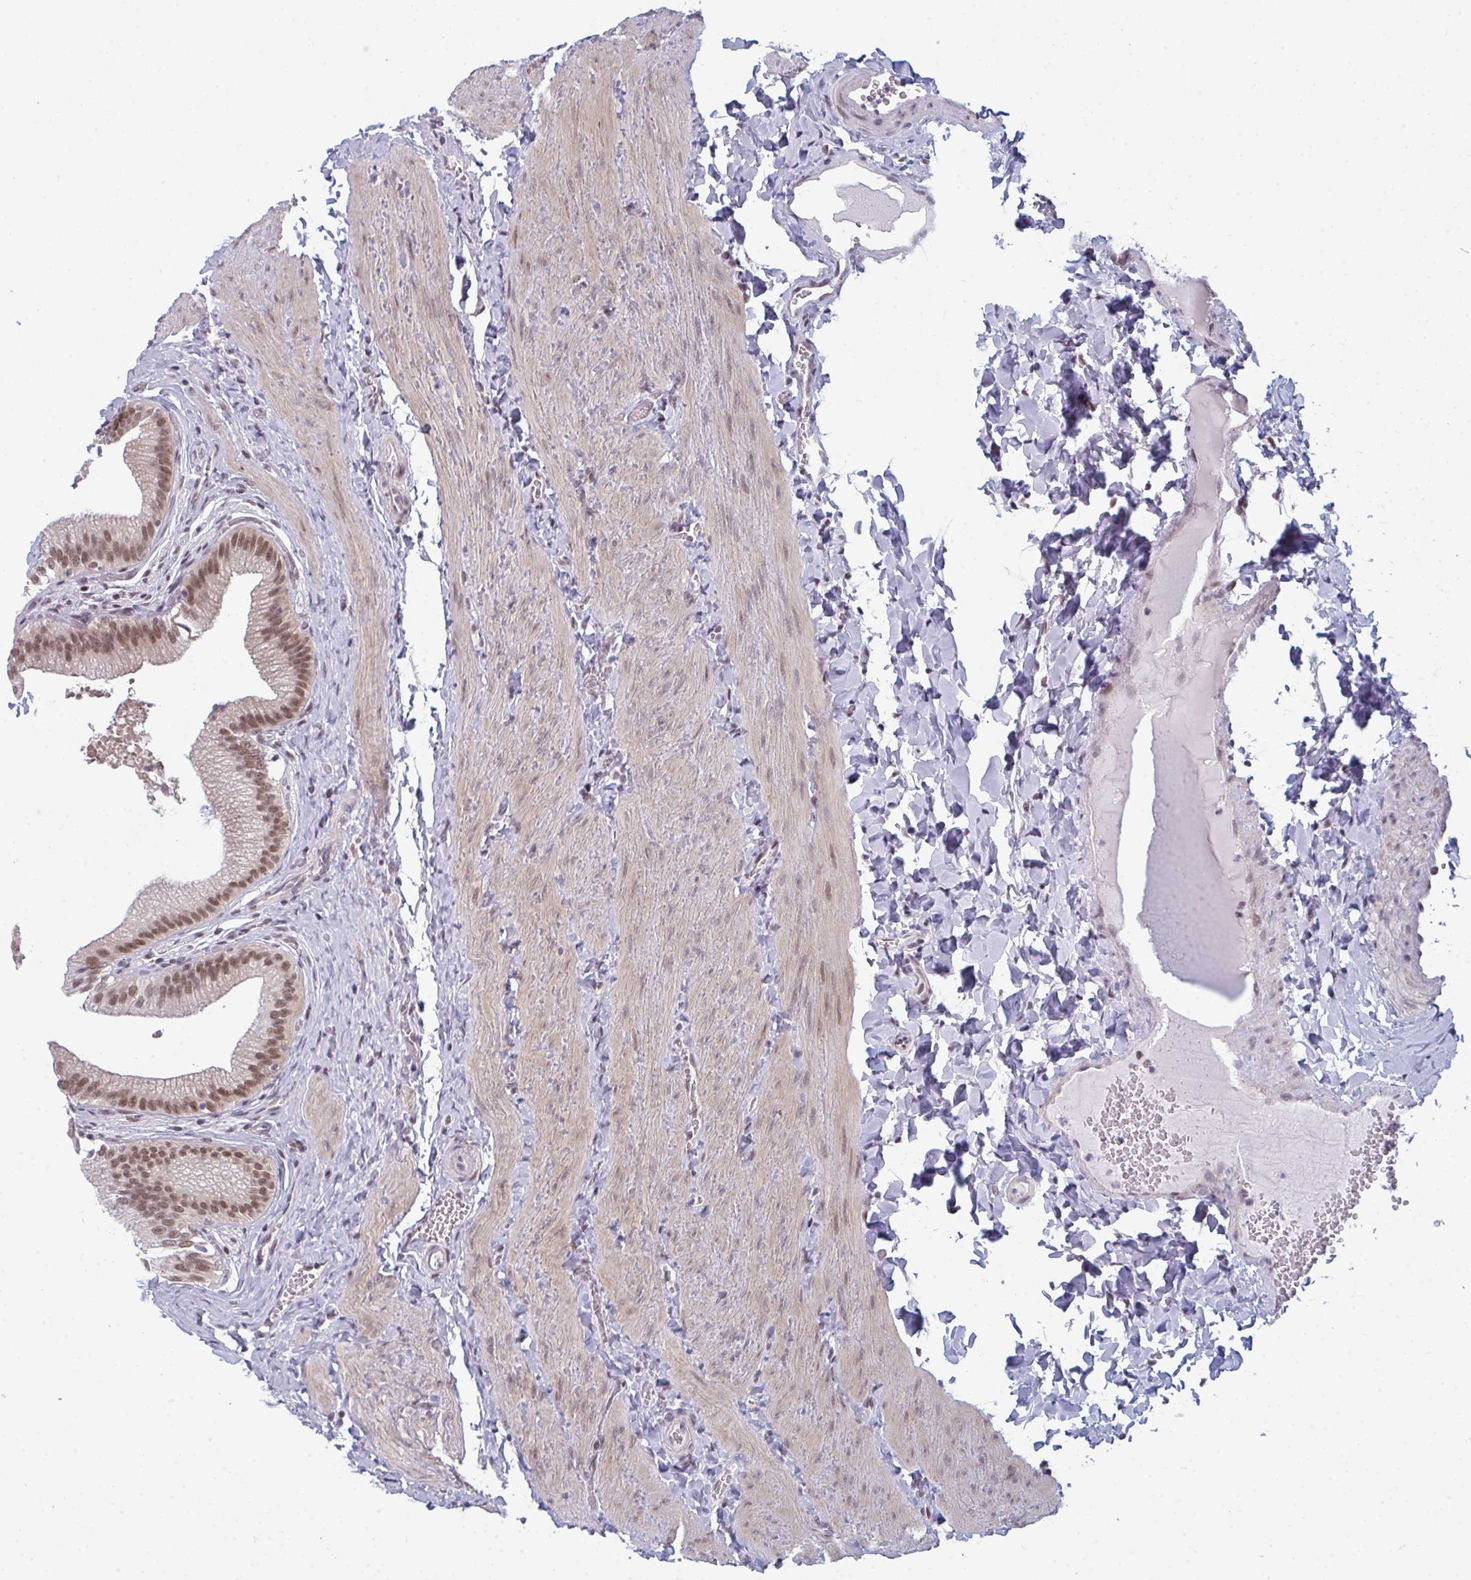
{"staining": {"intensity": "moderate", "quantity": ">75%", "location": "nuclear"}, "tissue": "gallbladder", "cell_type": "Glandular cells", "image_type": "normal", "snomed": [{"axis": "morphology", "description": "Normal tissue, NOS"}, {"axis": "topography", "description": "Gallbladder"}, {"axis": "topography", "description": "Peripheral nerve tissue"}], "caption": "A micrograph of human gallbladder stained for a protein exhibits moderate nuclear brown staining in glandular cells. Using DAB (brown) and hematoxylin (blue) stains, captured at high magnification using brightfield microscopy.", "gene": "ATF1", "patient": {"sex": "male", "age": 17}}